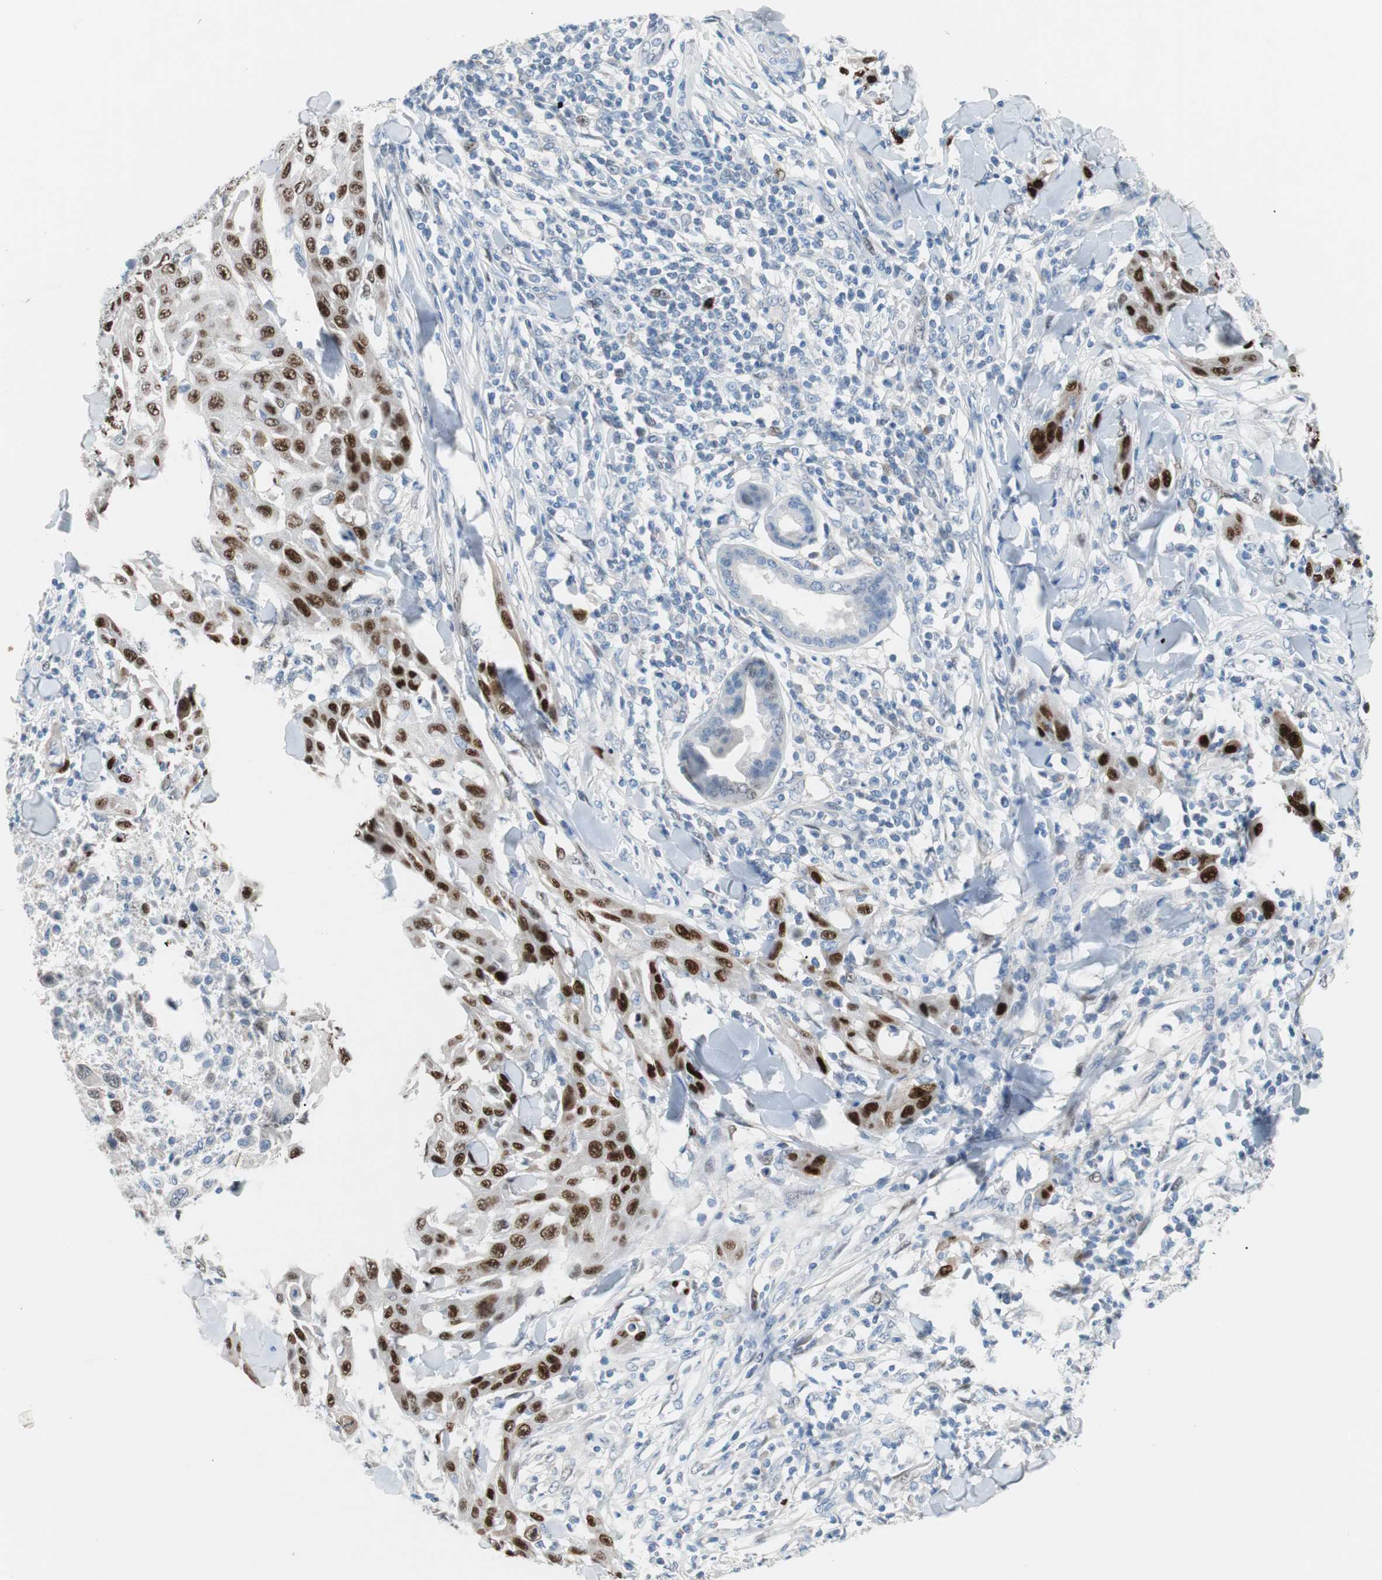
{"staining": {"intensity": "strong", "quantity": ">75%", "location": "nuclear"}, "tissue": "skin cancer", "cell_type": "Tumor cells", "image_type": "cancer", "snomed": [{"axis": "morphology", "description": "Squamous cell carcinoma, NOS"}, {"axis": "topography", "description": "Skin"}], "caption": "Immunohistochemistry staining of skin cancer (squamous cell carcinoma), which reveals high levels of strong nuclear positivity in approximately >75% of tumor cells indicating strong nuclear protein staining. The staining was performed using DAB (brown) for protein detection and nuclei were counterstained in hematoxylin (blue).", "gene": "FOSL1", "patient": {"sex": "male", "age": 24}}